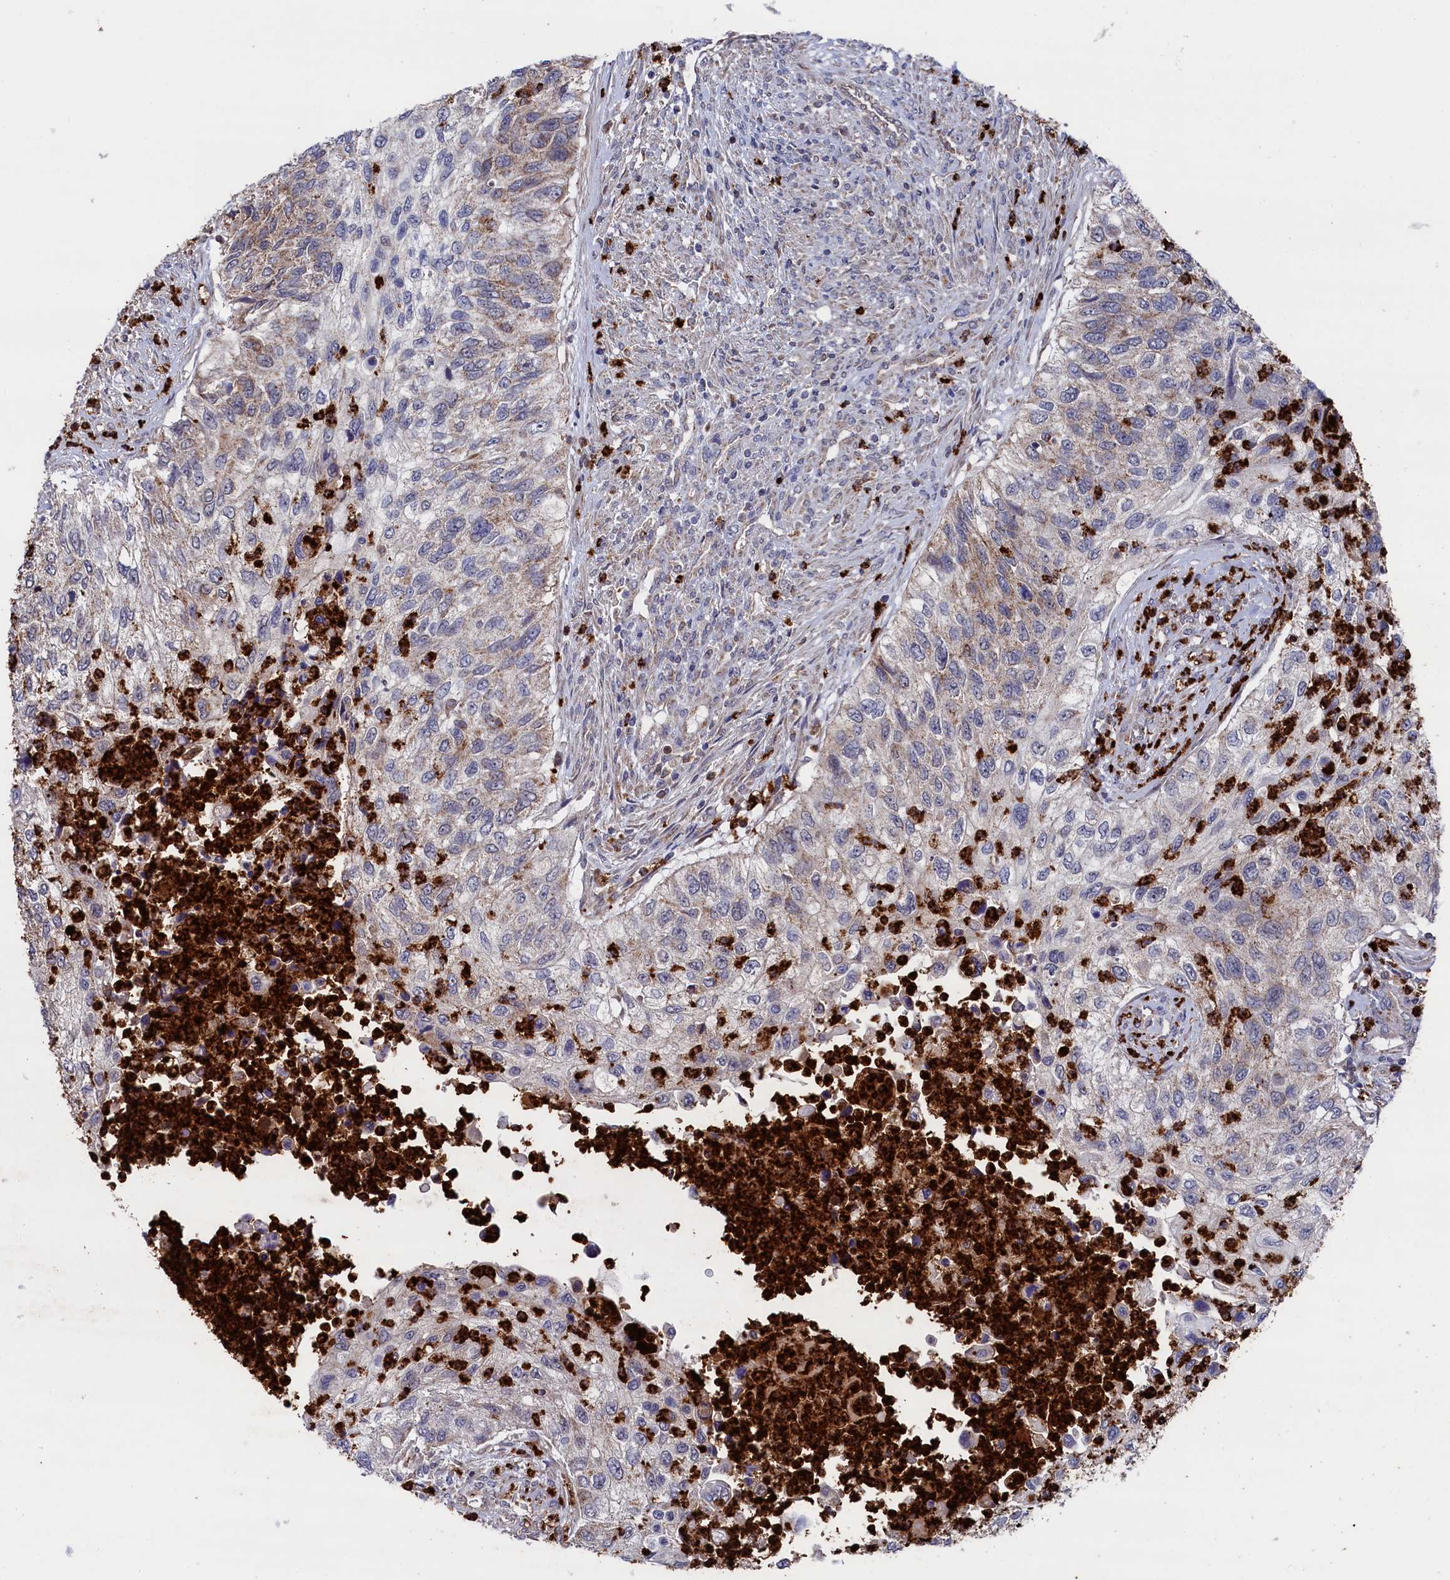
{"staining": {"intensity": "weak", "quantity": "25%-75%", "location": "cytoplasmic/membranous"}, "tissue": "urothelial cancer", "cell_type": "Tumor cells", "image_type": "cancer", "snomed": [{"axis": "morphology", "description": "Urothelial carcinoma, High grade"}, {"axis": "topography", "description": "Urinary bladder"}], "caption": "The image reveals a brown stain indicating the presence of a protein in the cytoplasmic/membranous of tumor cells in urothelial cancer.", "gene": "CHCHD1", "patient": {"sex": "female", "age": 60}}